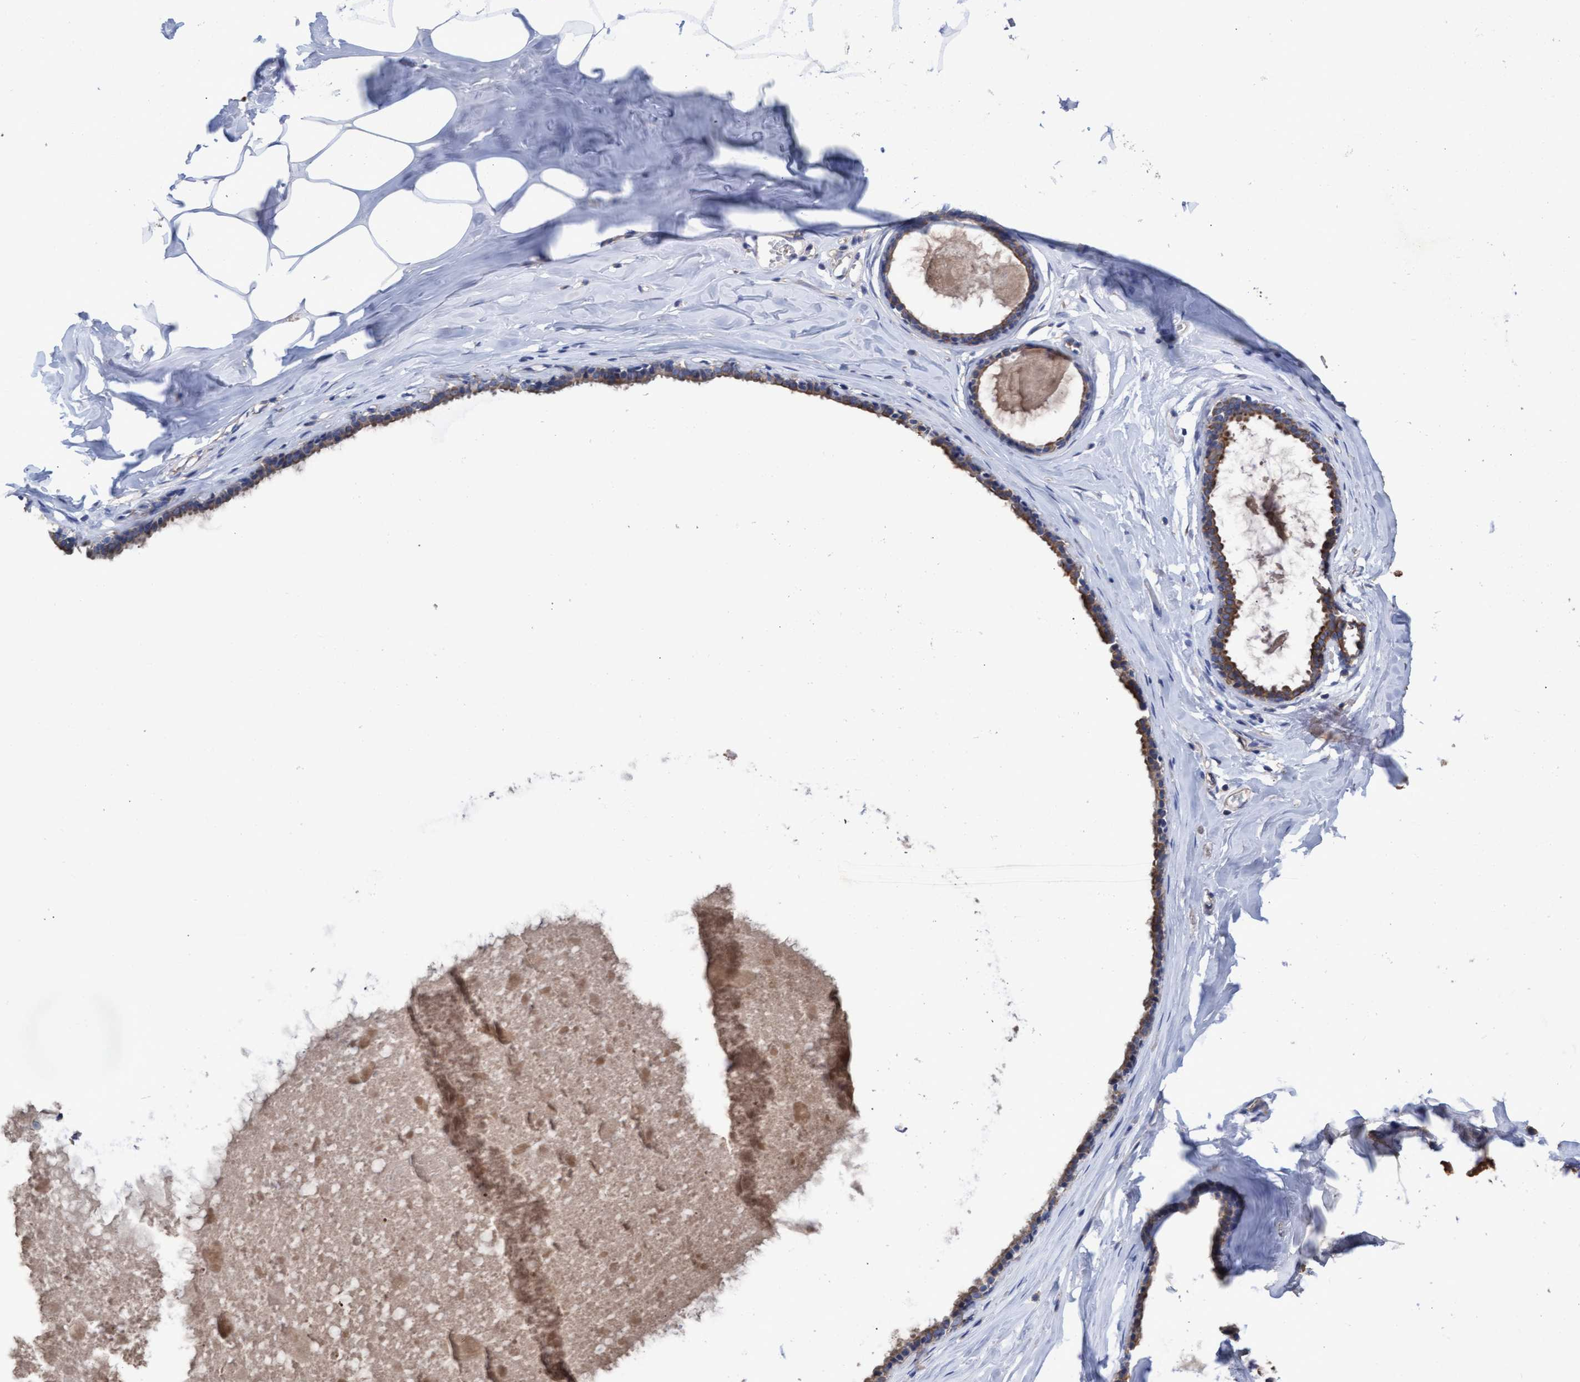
{"staining": {"intensity": "weak", "quantity": ">75%", "location": "cytoplasmic/membranous"}, "tissue": "soft tissue", "cell_type": "Fibroblasts", "image_type": "normal", "snomed": [{"axis": "morphology", "description": "Normal tissue, NOS"}, {"axis": "topography", "description": "Adipose tissue"}], "caption": "Immunohistochemical staining of benign soft tissue exhibits >75% levels of weak cytoplasmic/membranous protein expression in approximately >75% of fibroblasts. (DAB IHC, brown staining for protein, blue staining for nuclei).", "gene": "MRPL38", "patient": {"sex": "male", "age": 78}}